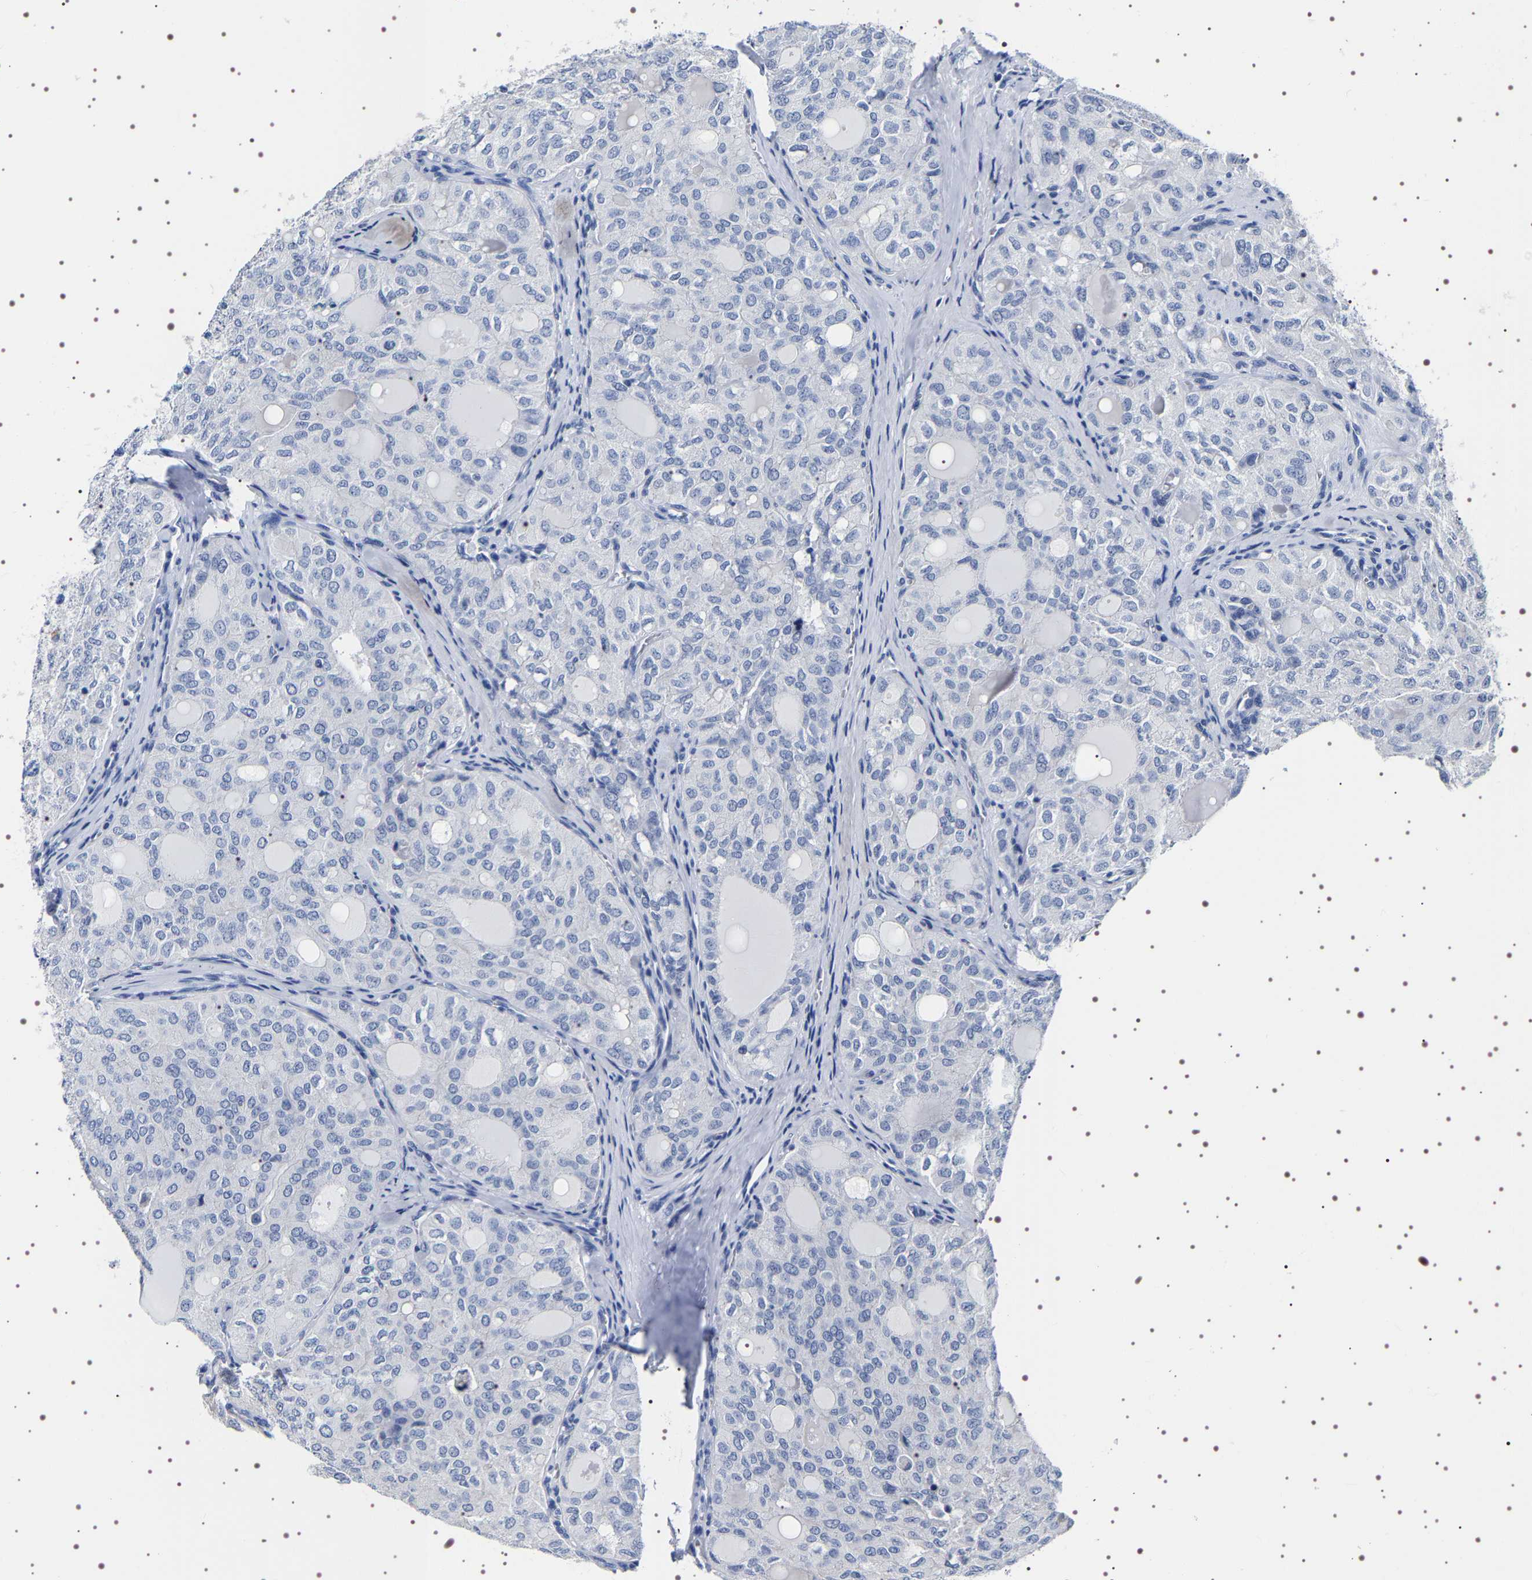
{"staining": {"intensity": "negative", "quantity": "none", "location": "none"}, "tissue": "thyroid cancer", "cell_type": "Tumor cells", "image_type": "cancer", "snomed": [{"axis": "morphology", "description": "Follicular adenoma carcinoma, NOS"}, {"axis": "topography", "description": "Thyroid gland"}], "caption": "Histopathology image shows no protein staining in tumor cells of follicular adenoma carcinoma (thyroid) tissue.", "gene": "UBQLN3", "patient": {"sex": "male", "age": 75}}